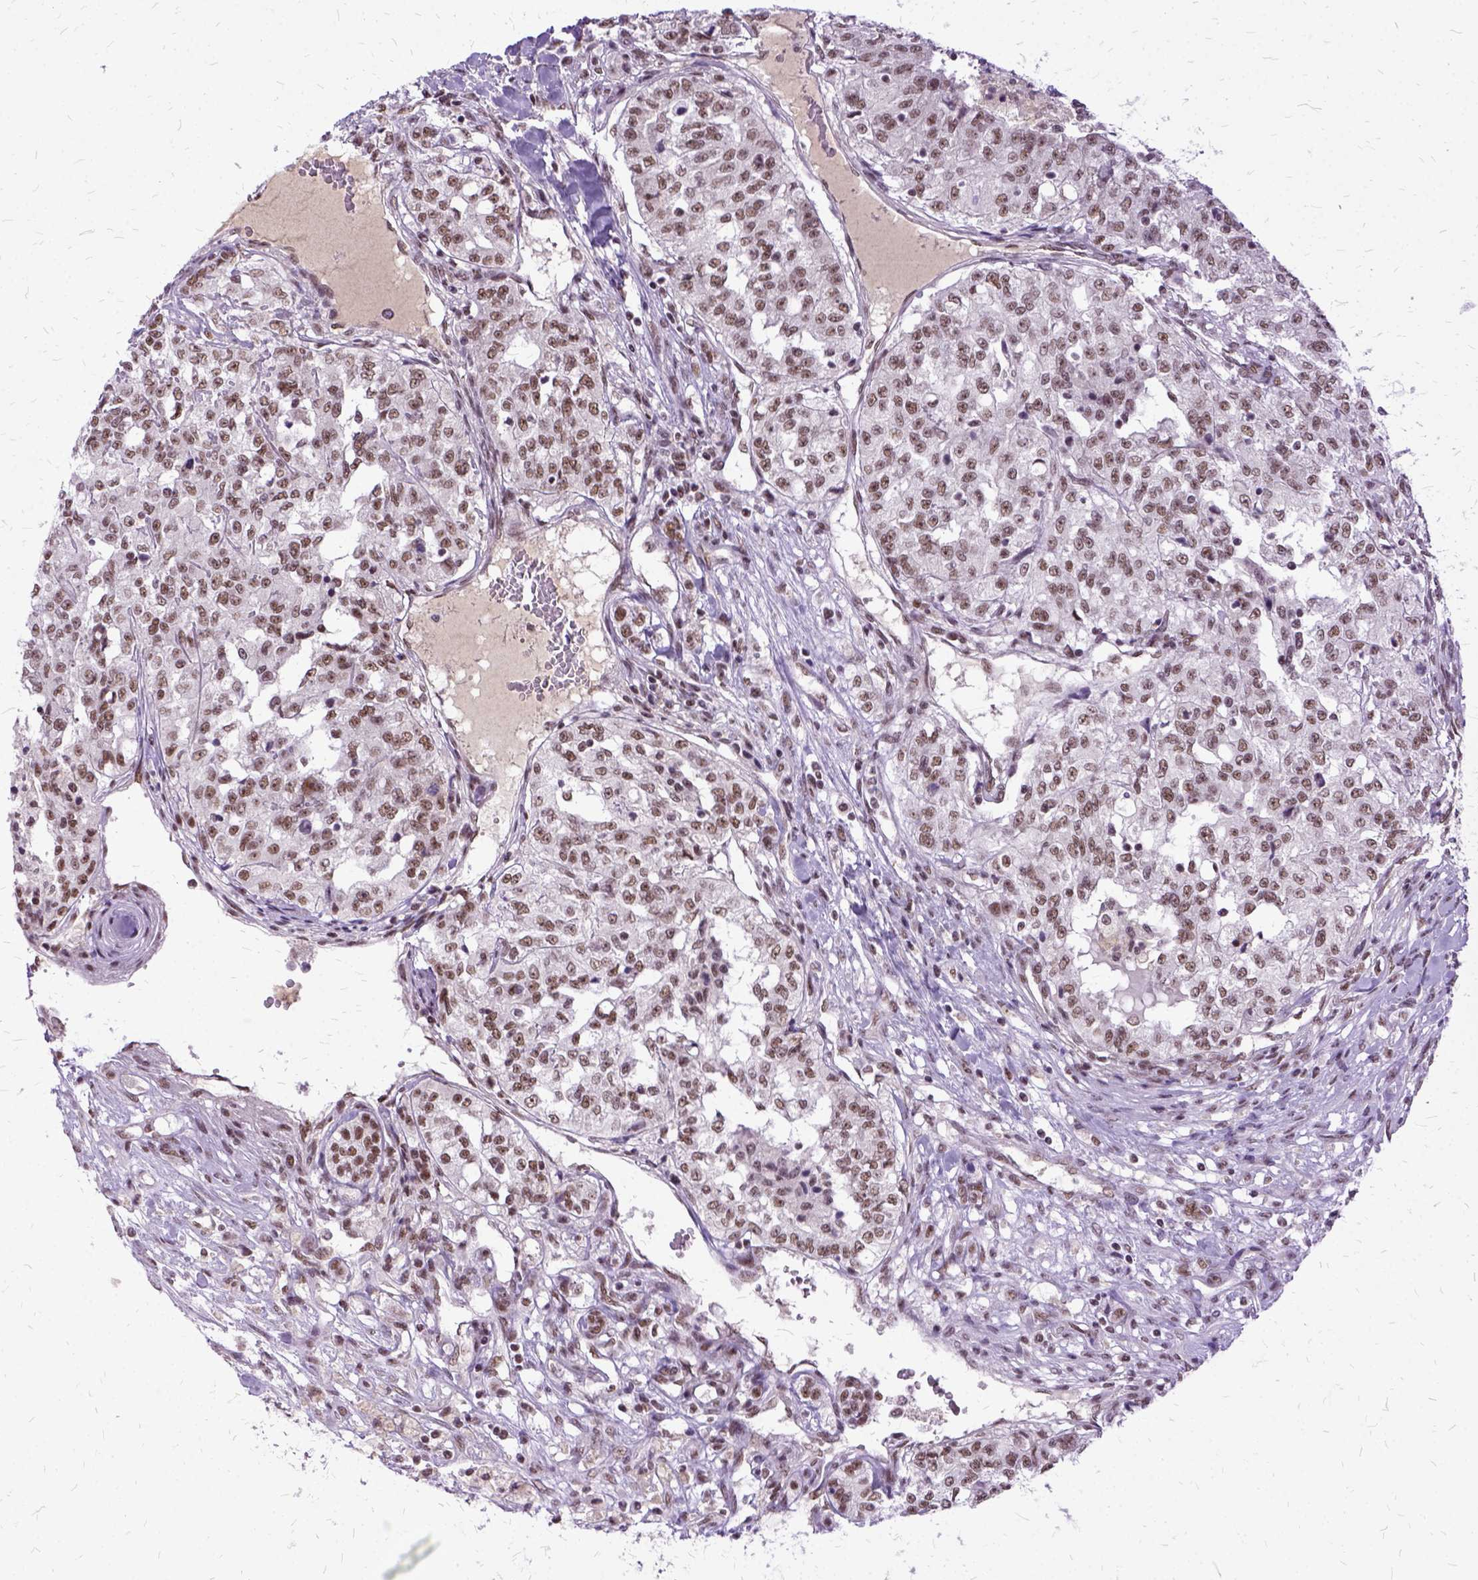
{"staining": {"intensity": "moderate", "quantity": ">75%", "location": "nuclear"}, "tissue": "renal cancer", "cell_type": "Tumor cells", "image_type": "cancer", "snomed": [{"axis": "morphology", "description": "Adenocarcinoma, NOS"}, {"axis": "topography", "description": "Kidney"}], "caption": "Immunohistochemical staining of renal cancer (adenocarcinoma) reveals moderate nuclear protein positivity in about >75% of tumor cells. The protein of interest is shown in brown color, while the nuclei are stained blue.", "gene": "SETD1A", "patient": {"sex": "female", "age": 63}}